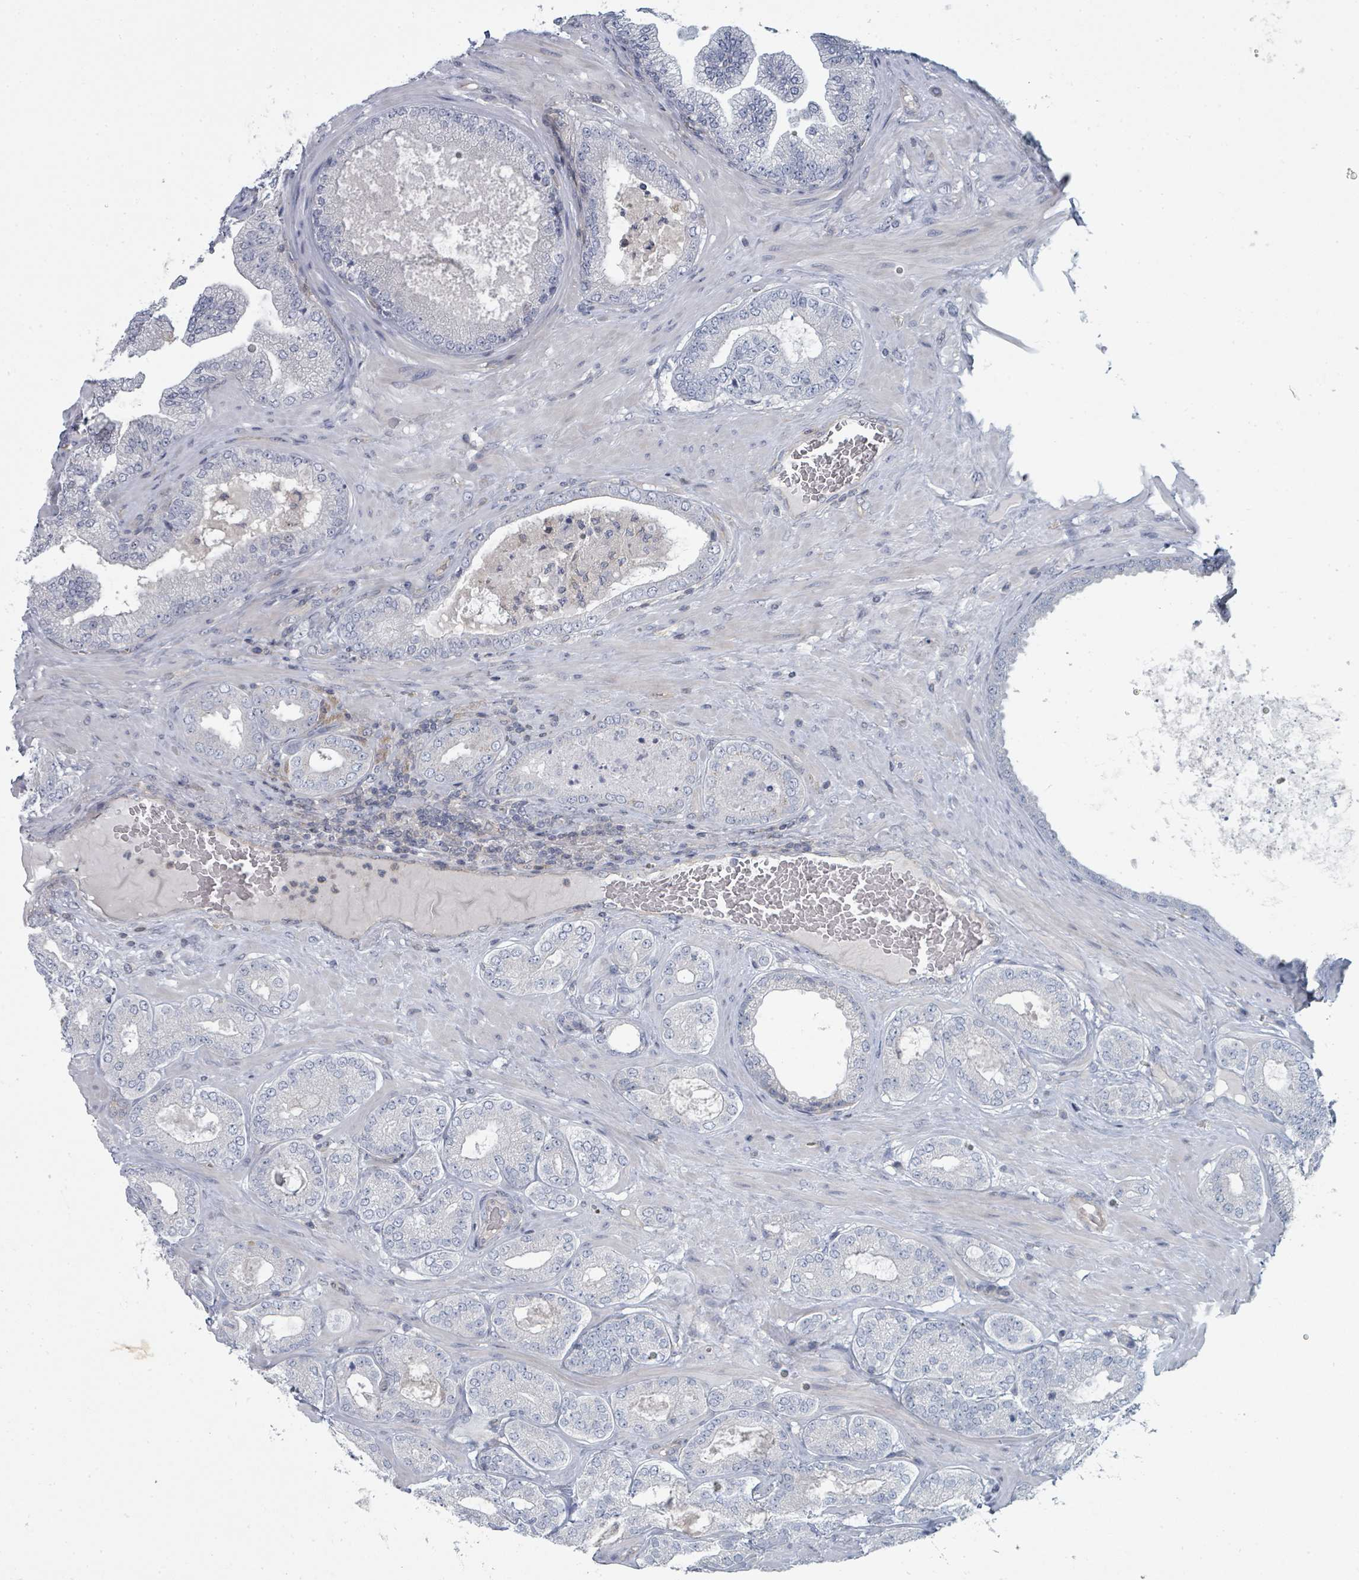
{"staining": {"intensity": "negative", "quantity": "none", "location": "none"}, "tissue": "prostate cancer", "cell_type": "Tumor cells", "image_type": "cancer", "snomed": [{"axis": "morphology", "description": "Adenocarcinoma, Low grade"}, {"axis": "topography", "description": "Prostate"}], "caption": "Prostate cancer (adenocarcinoma (low-grade)) stained for a protein using immunohistochemistry shows no positivity tumor cells.", "gene": "SLC25A45", "patient": {"sex": "male", "age": 63}}